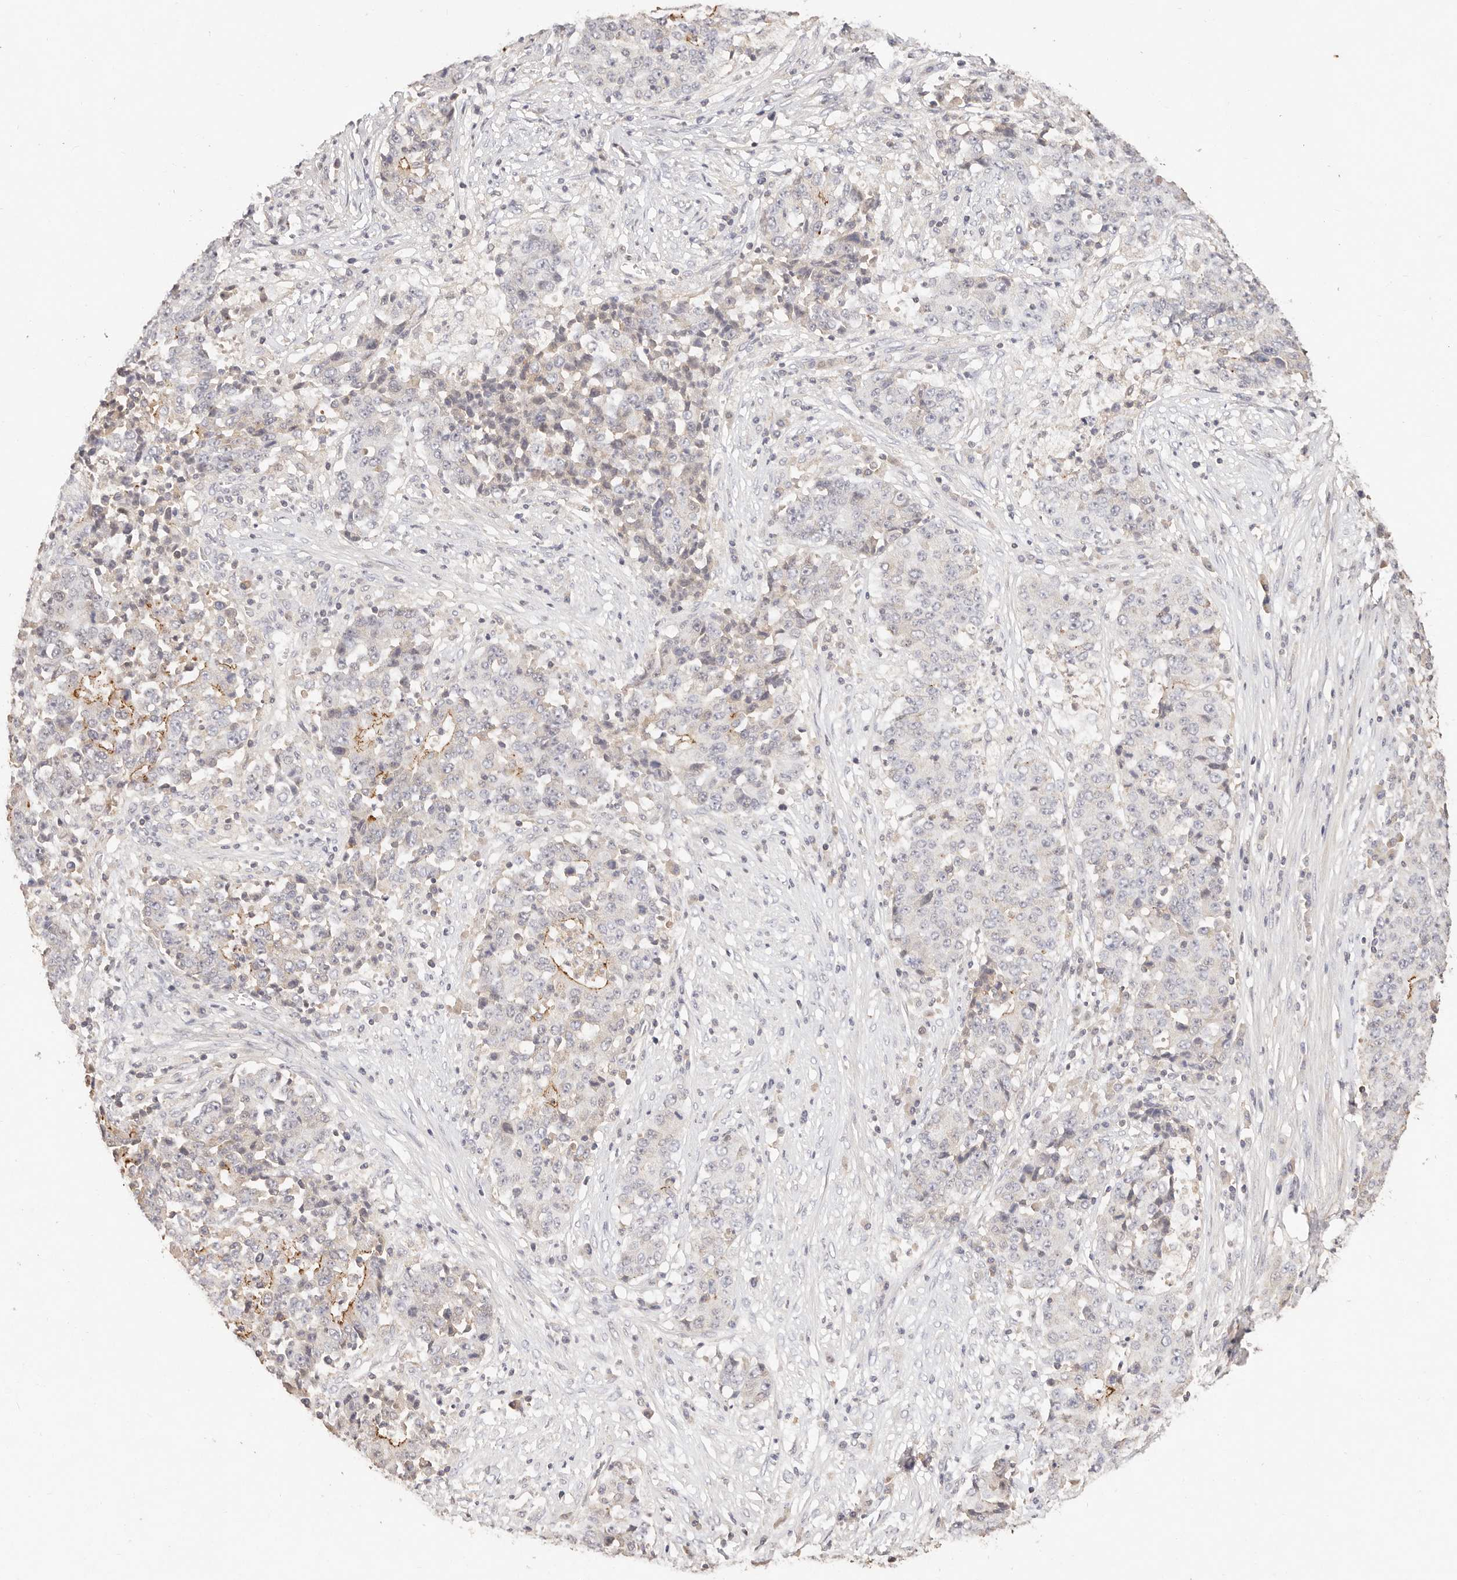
{"staining": {"intensity": "weak", "quantity": "<25%", "location": "cytoplasmic/membranous"}, "tissue": "stomach cancer", "cell_type": "Tumor cells", "image_type": "cancer", "snomed": [{"axis": "morphology", "description": "Adenocarcinoma, NOS"}, {"axis": "topography", "description": "Stomach"}], "caption": "This is an immunohistochemistry (IHC) histopathology image of stomach cancer. There is no positivity in tumor cells.", "gene": "CXADR", "patient": {"sex": "male", "age": 59}}